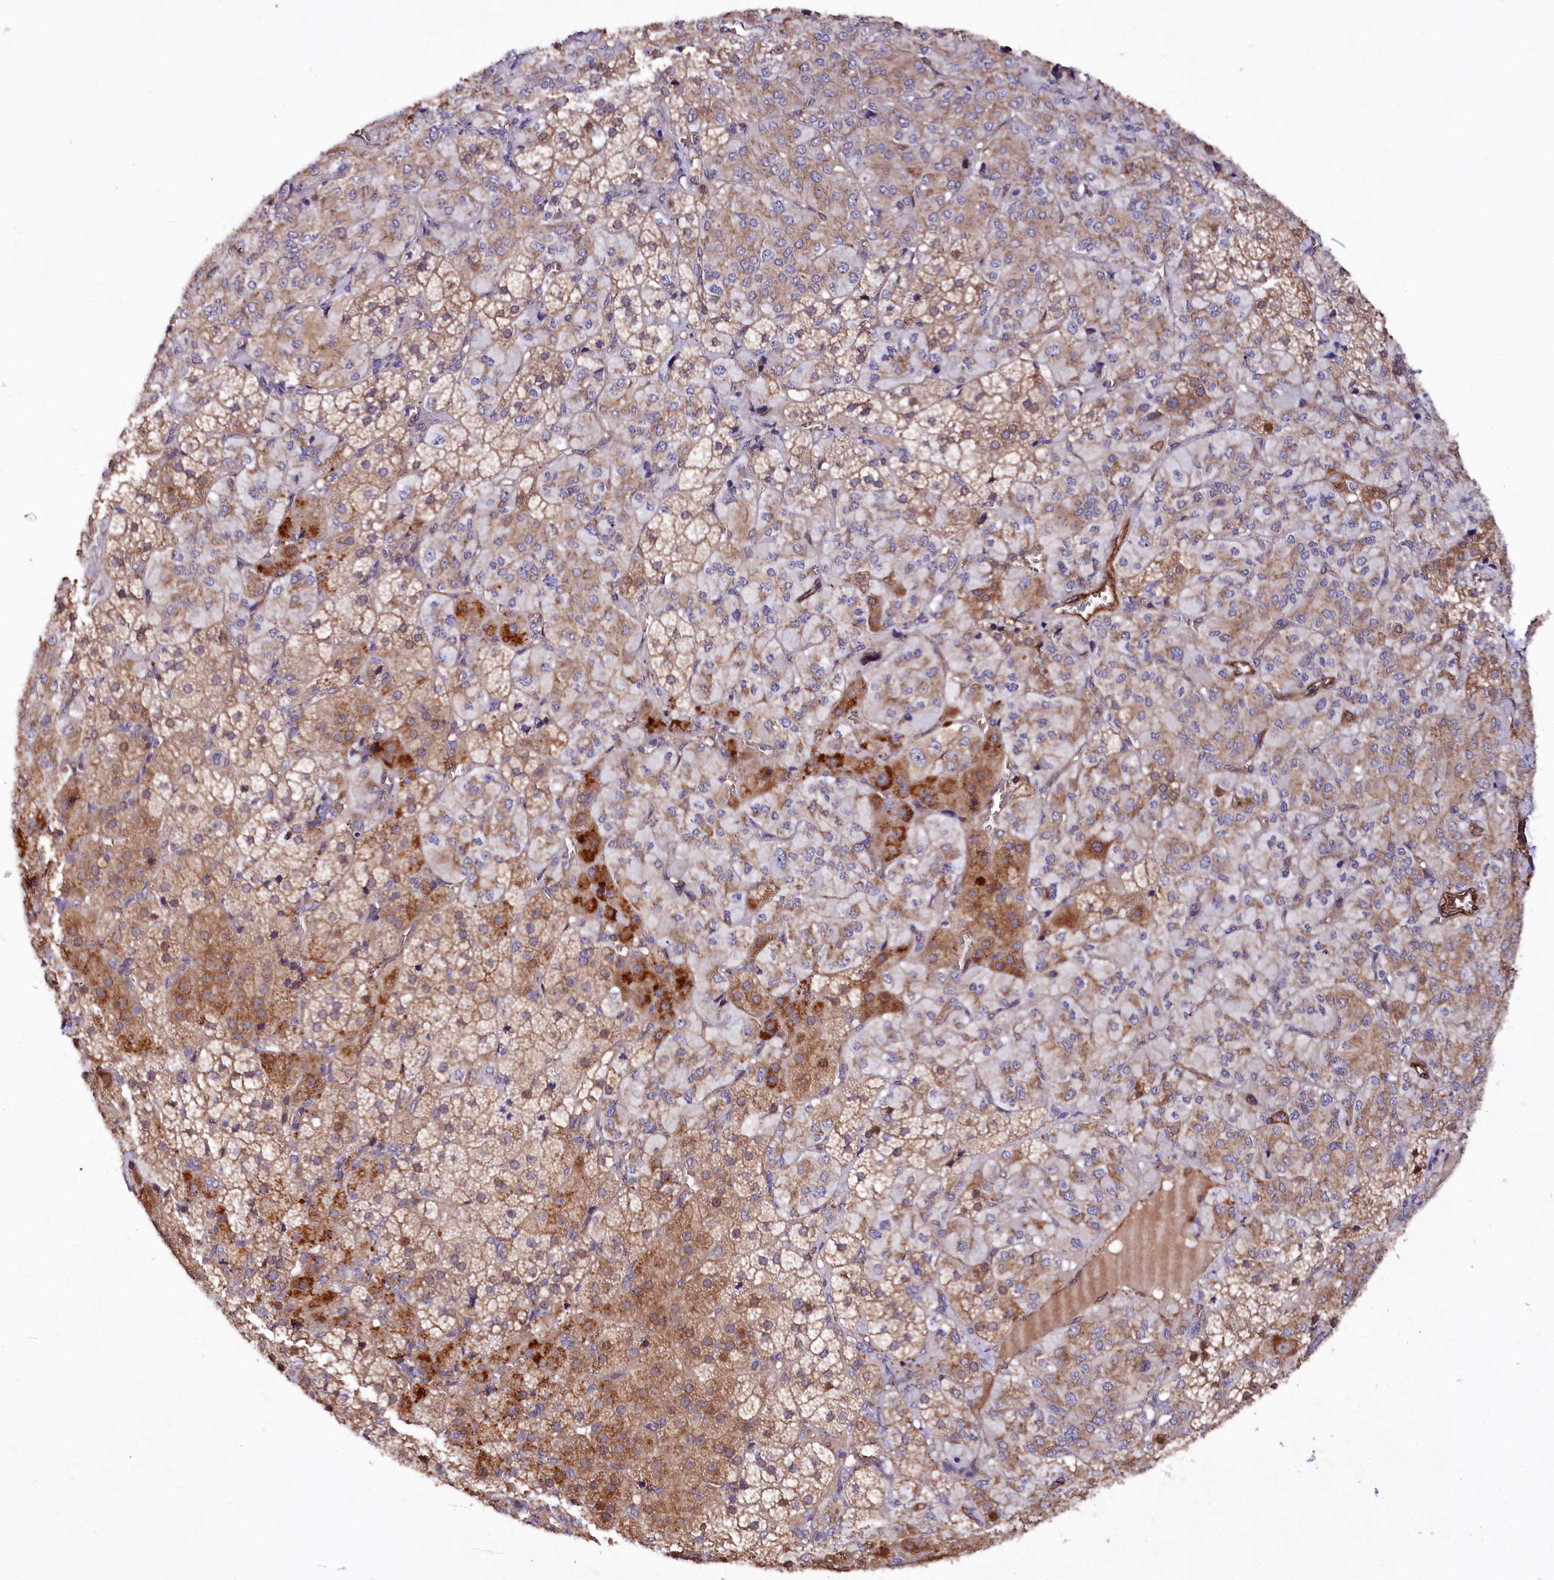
{"staining": {"intensity": "moderate", "quantity": "25%-75%", "location": "cytoplasmic/membranous,nuclear"}, "tissue": "adrenal gland", "cell_type": "Glandular cells", "image_type": "normal", "snomed": [{"axis": "morphology", "description": "Normal tissue, NOS"}, {"axis": "topography", "description": "Adrenal gland"}], "caption": "Immunohistochemical staining of benign adrenal gland shows medium levels of moderate cytoplasmic/membranous,nuclear staining in approximately 25%-75% of glandular cells. (Stains: DAB in brown, nuclei in blue, Microscopy: brightfield microscopy at high magnification).", "gene": "SPATS2", "patient": {"sex": "female", "age": 44}}